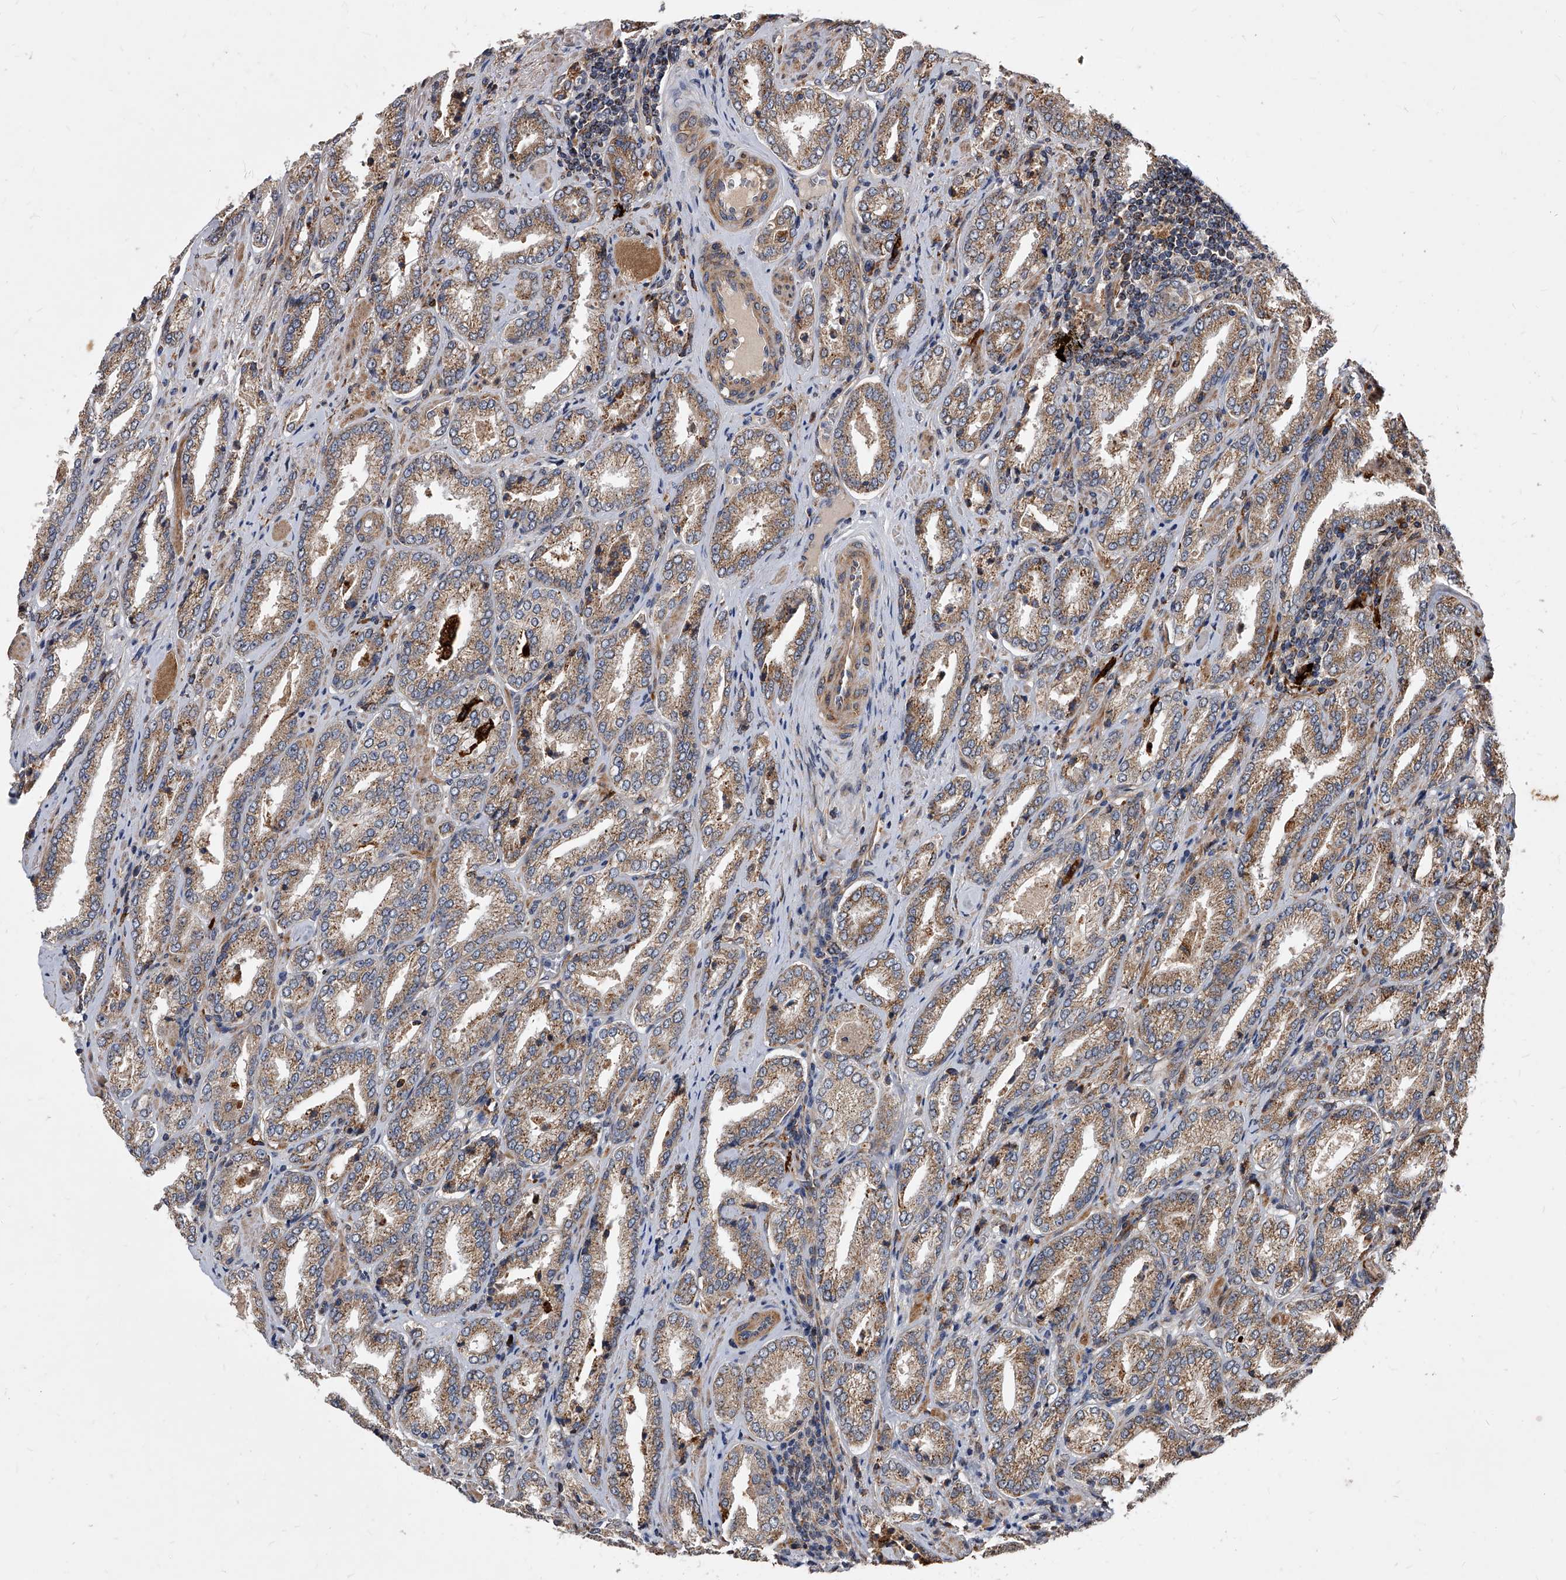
{"staining": {"intensity": "moderate", "quantity": ">75%", "location": "cytoplasmic/membranous"}, "tissue": "prostate cancer", "cell_type": "Tumor cells", "image_type": "cancer", "snomed": [{"axis": "morphology", "description": "Adenocarcinoma, Low grade"}, {"axis": "topography", "description": "Prostate"}], "caption": "IHC of human prostate adenocarcinoma (low-grade) displays medium levels of moderate cytoplasmic/membranous staining in approximately >75% of tumor cells.", "gene": "SOBP", "patient": {"sex": "male", "age": 62}}